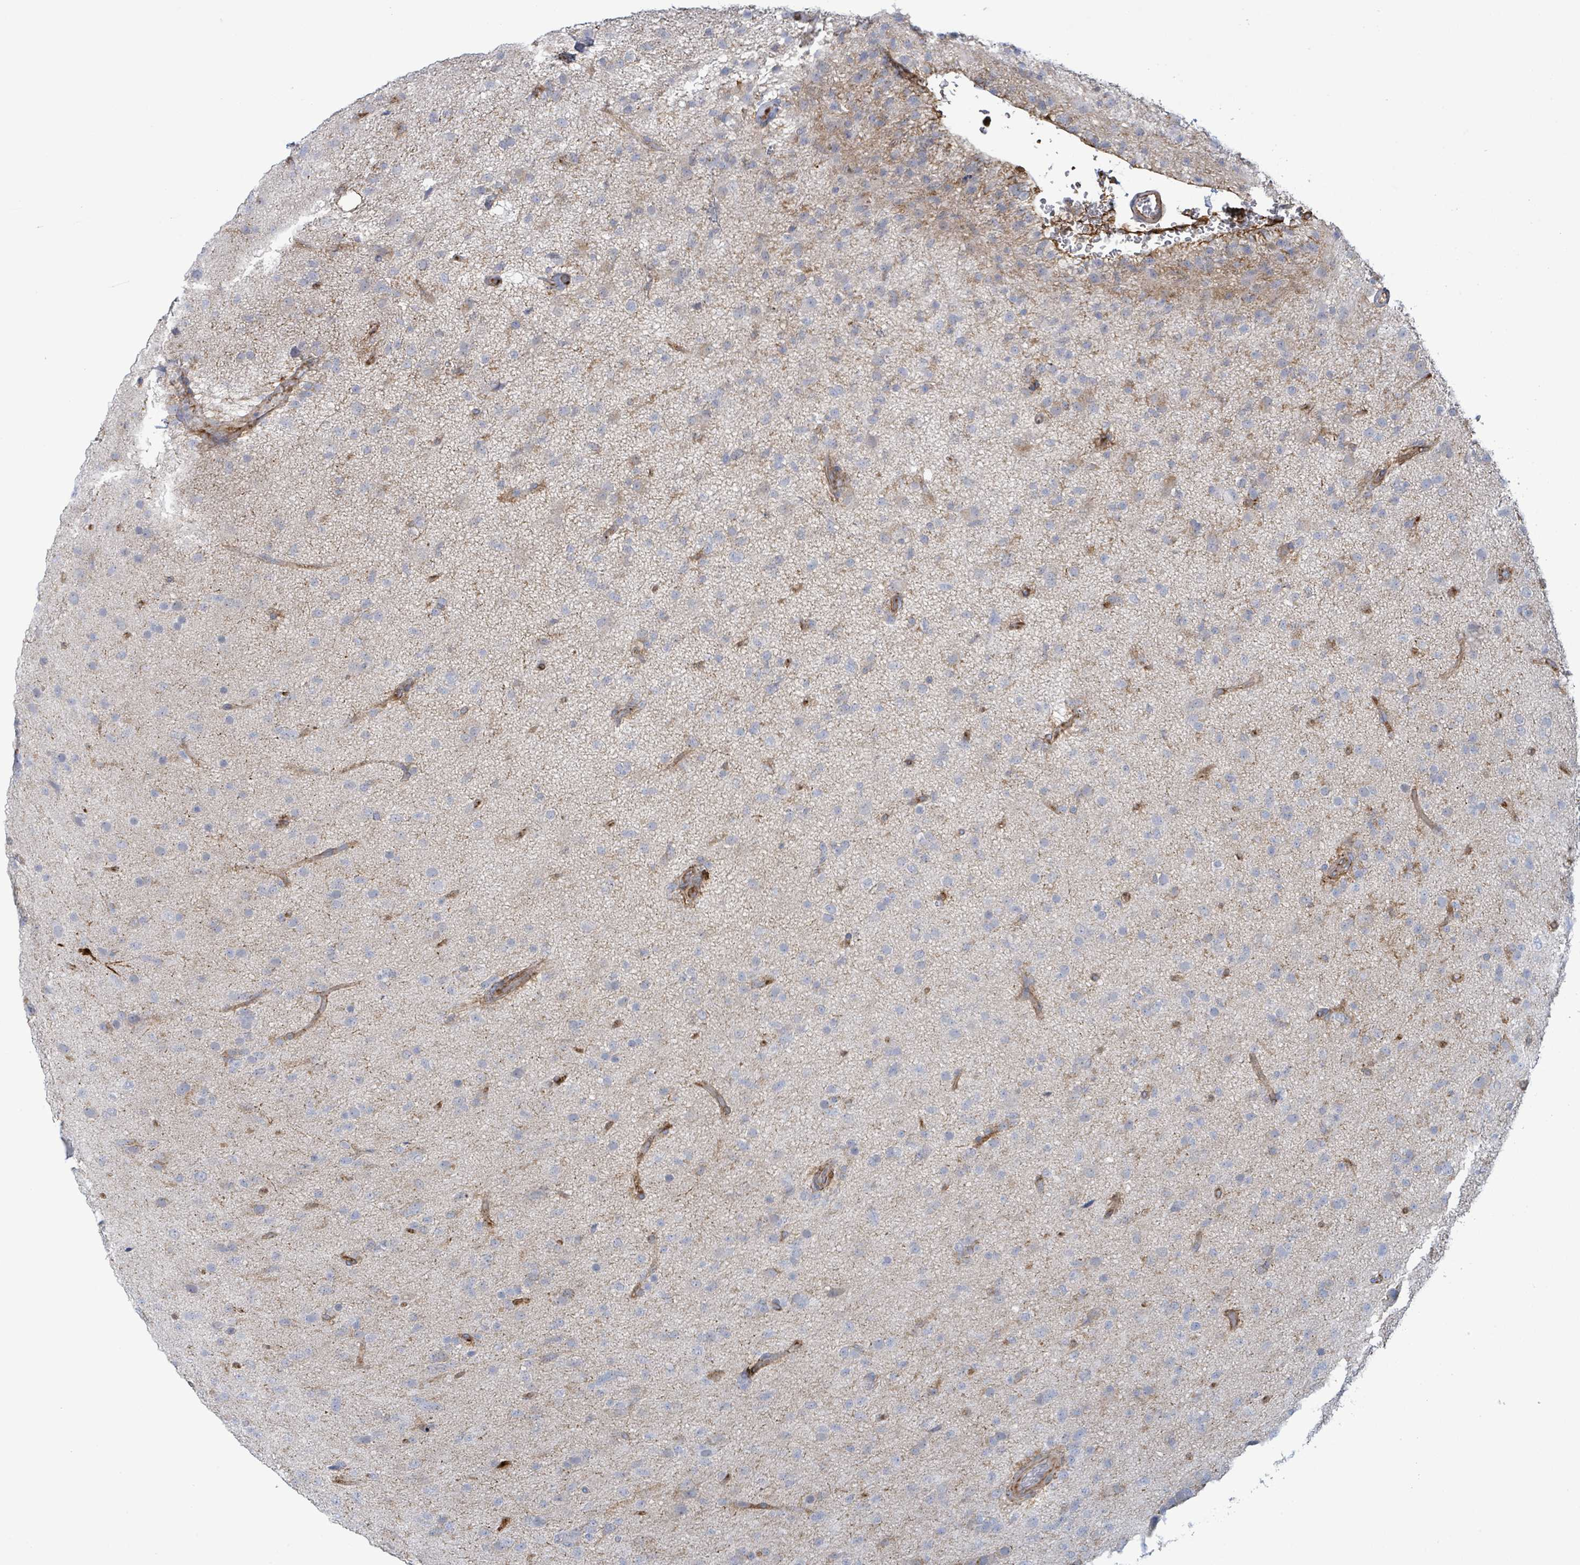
{"staining": {"intensity": "negative", "quantity": "none", "location": "none"}, "tissue": "glioma", "cell_type": "Tumor cells", "image_type": "cancer", "snomed": [{"axis": "morphology", "description": "Glioma, malignant, Low grade"}, {"axis": "topography", "description": "Brain"}], "caption": "Immunohistochemical staining of human glioma reveals no significant expression in tumor cells.", "gene": "EGFL7", "patient": {"sex": "male", "age": 65}}